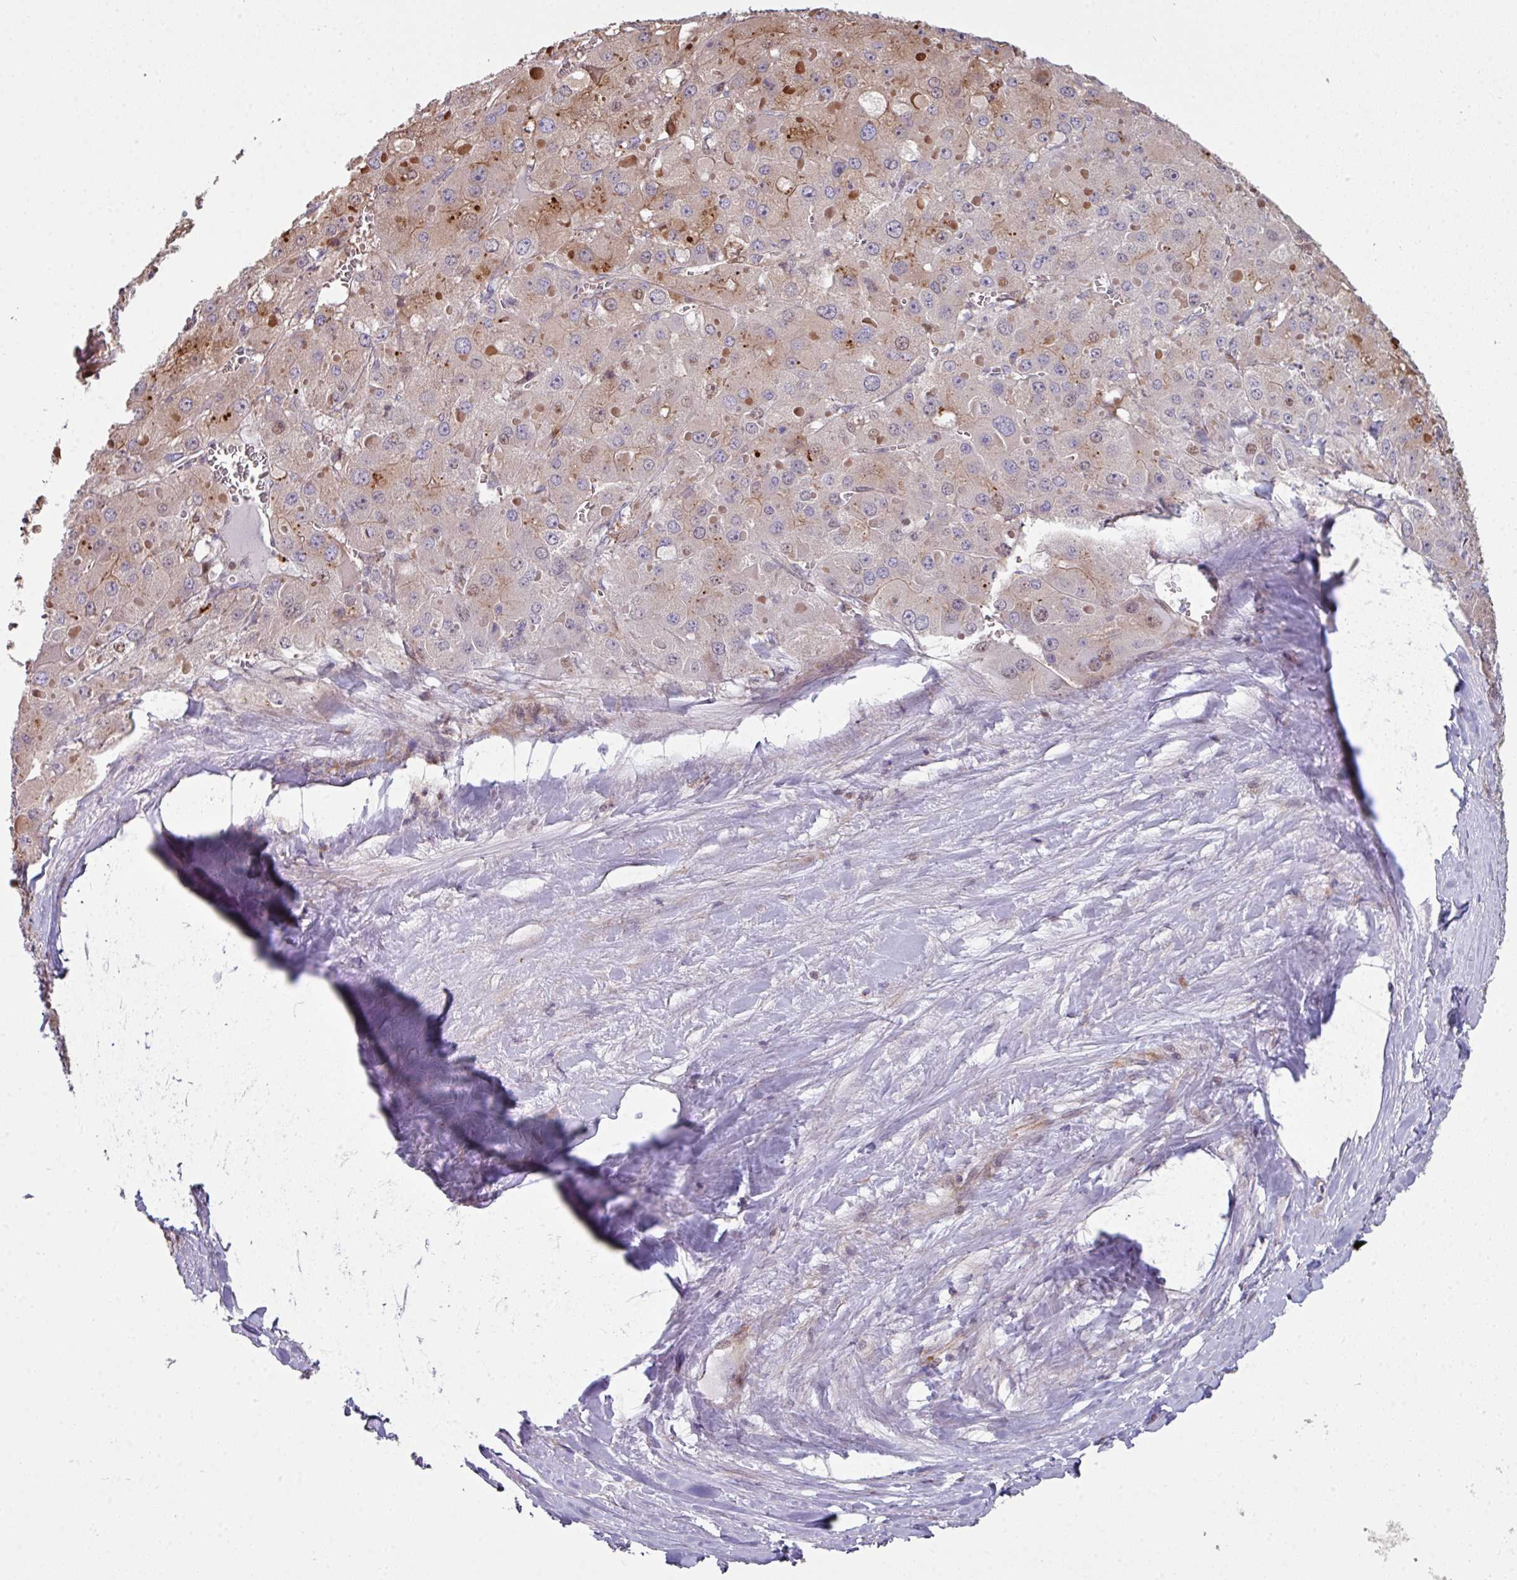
{"staining": {"intensity": "negative", "quantity": "none", "location": "none"}, "tissue": "liver cancer", "cell_type": "Tumor cells", "image_type": "cancer", "snomed": [{"axis": "morphology", "description": "Carcinoma, Hepatocellular, NOS"}, {"axis": "topography", "description": "Liver"}], "caption": "Immunohistochemical staining of hepatocellular carcinoma (liver) displays no significant expression in tumor cells. The staining was performed using DAB to visualize the protein expression in brown, while the nuclei were stained in blue with hematoxylin (Magnification: 20x).", "gene": "ANO9", "patient": {"sex": "female", "age": 73}}